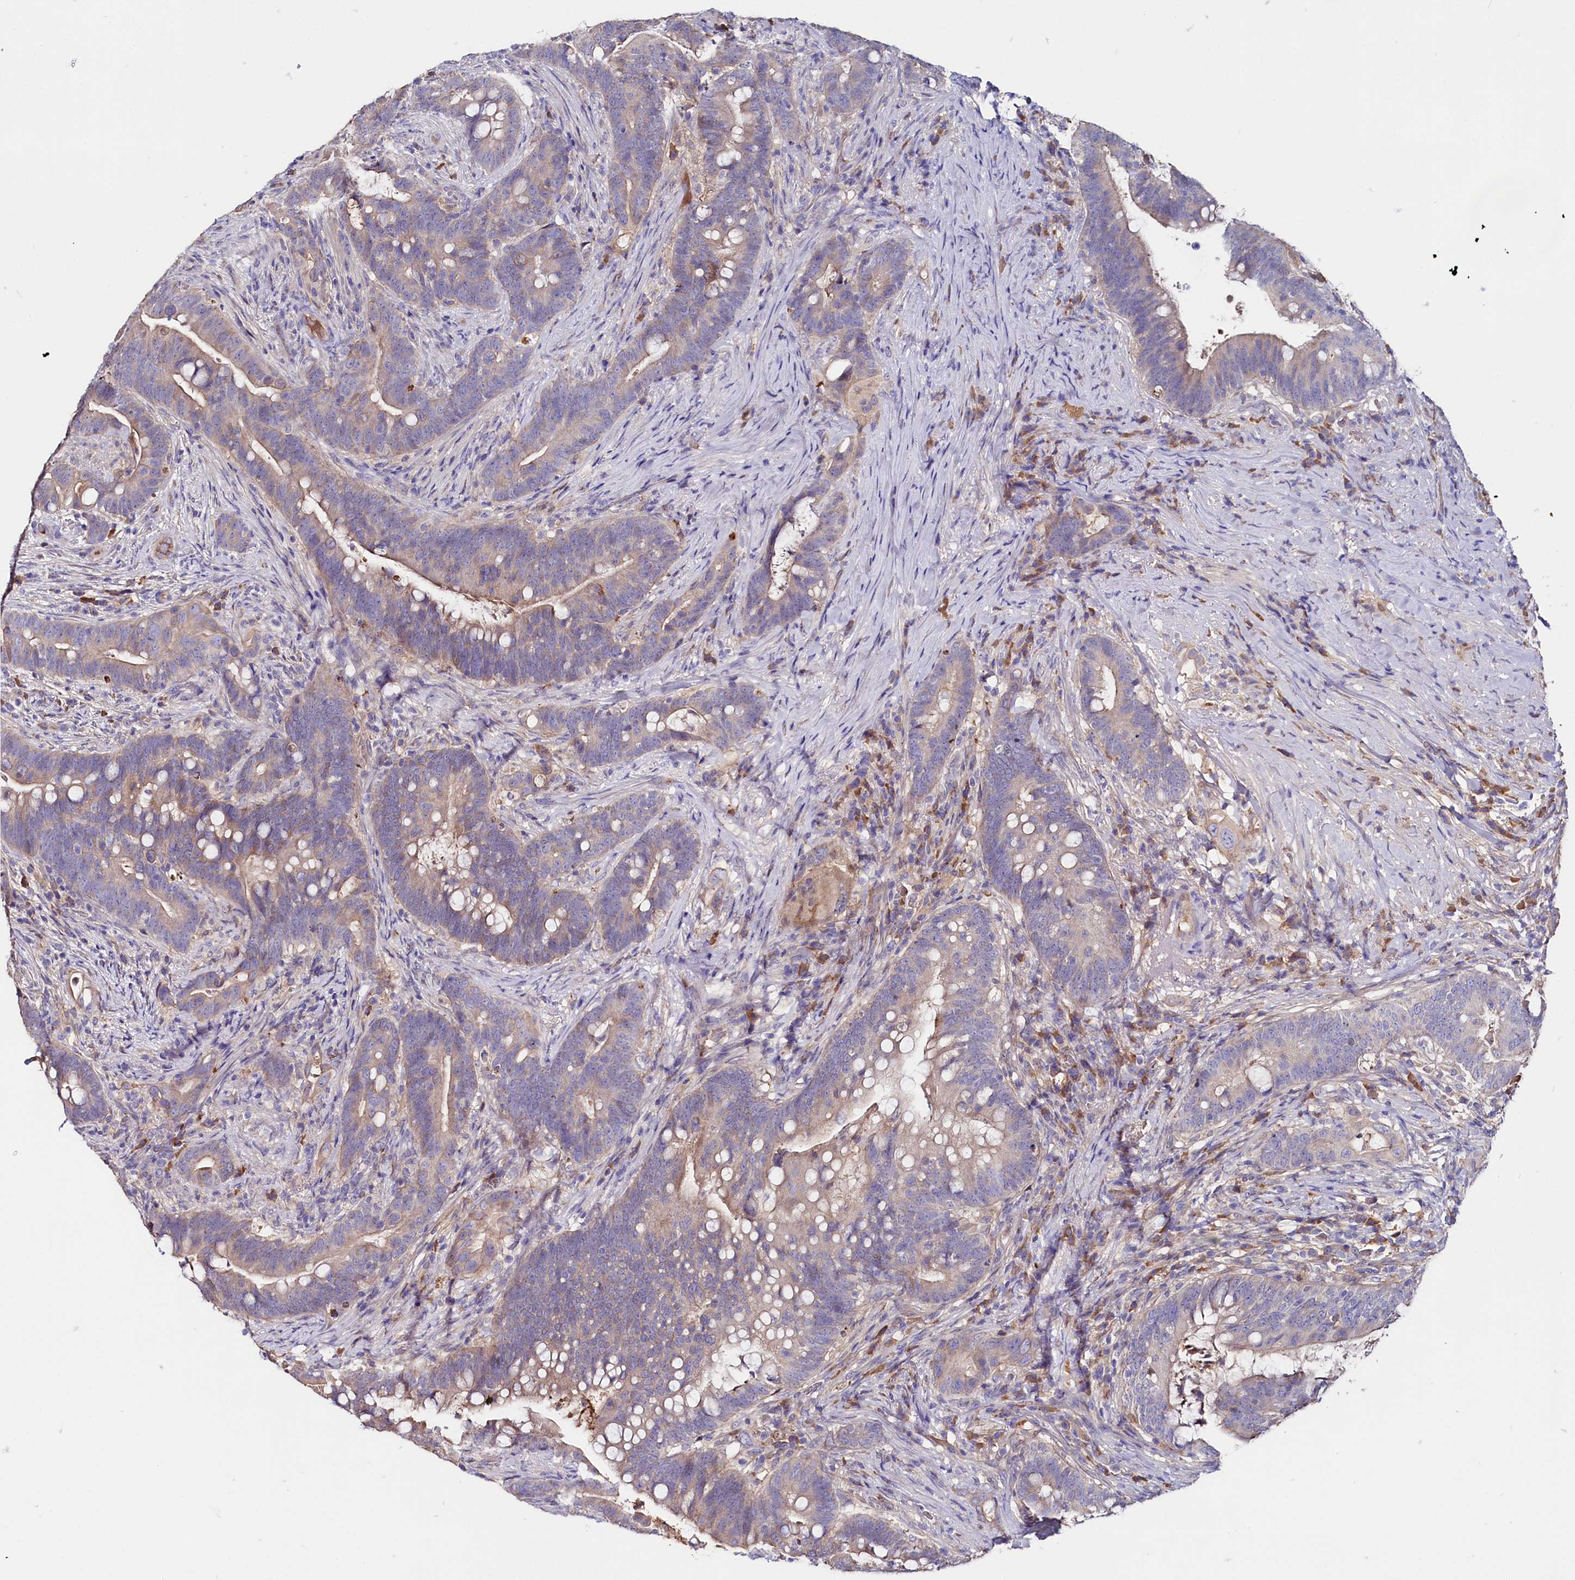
{"staining": {"intensity": "weak", "quantity": "<25%", "location": "cytoplasmic/membranous"}, "tissue": "colorectal cancer", "cell_type": "Tumor cells", "image_type": "cancer", "snomed": [{"axis": "morphology", "description": "Adenocarcinoma, NOS"}, {"axis": "topography", "description": "Colon"}], "caption": "The photomicrograph displays no staining of tumor cells in adenocarcinoma (colorectal). (Stains: DAB (3,3'-diaminobenzidine) immunohistochemistry (IHC) with hematoxylin counter stain, Microscopy: brightfield microscopy at high magnification).", "gene": "IL17RD", "patient": {"sex": "female", "age": 66}}